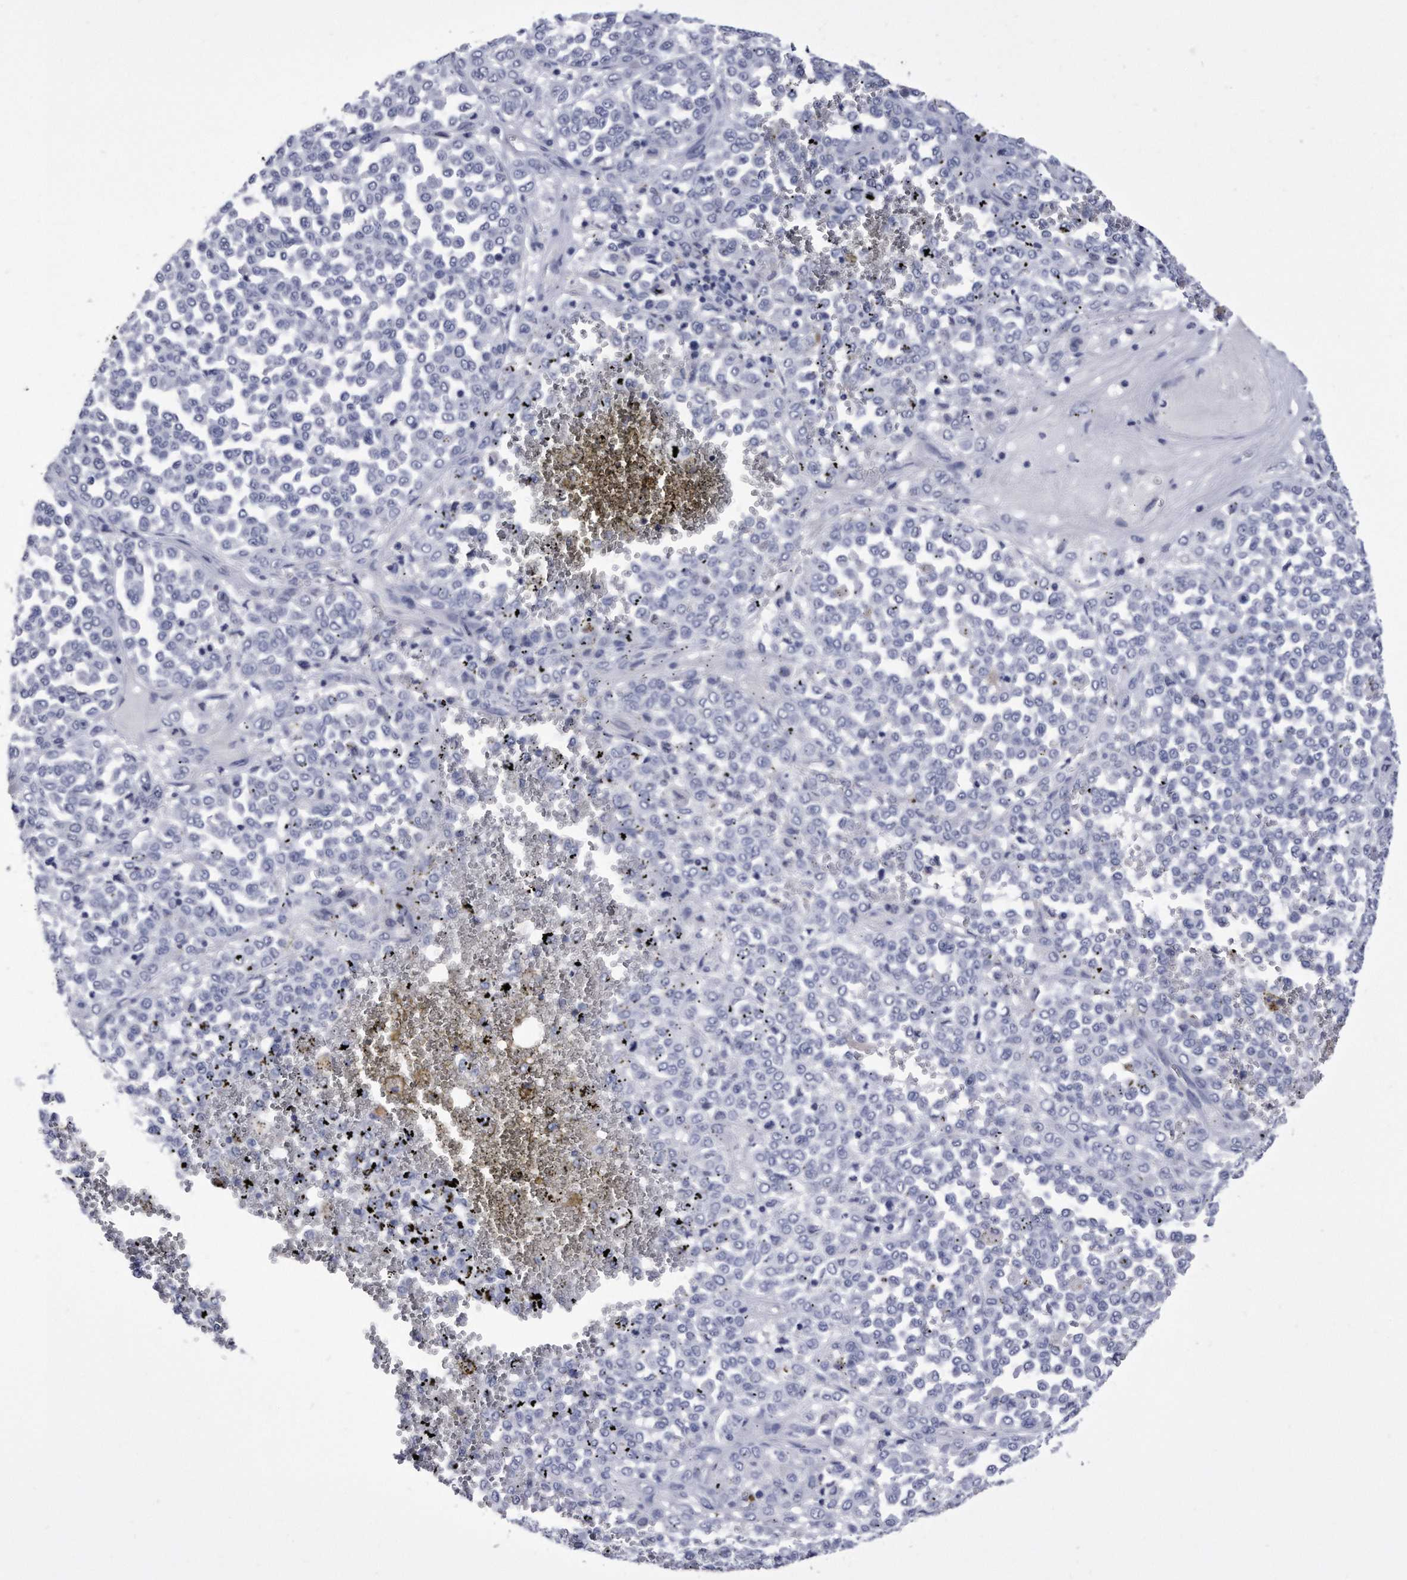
{"staining": {"intensity": "negative", "quantity": "none", "location": "none"}, "tissue": "melanoma", "cell_type": "Tumor cells", "image_type": "cancer", "snomed": [{"axis": "morphology", "description": "Malignant melanoma, Metastatic site"}, {"axis": "topography", "description": "Pancreas"}], "caption": "Human melanoma stained for a protein using IHC demonstrates no expression in tumor cells.", "gene": "KCTD8", "patient": {"sex": "female", "age": 30}}